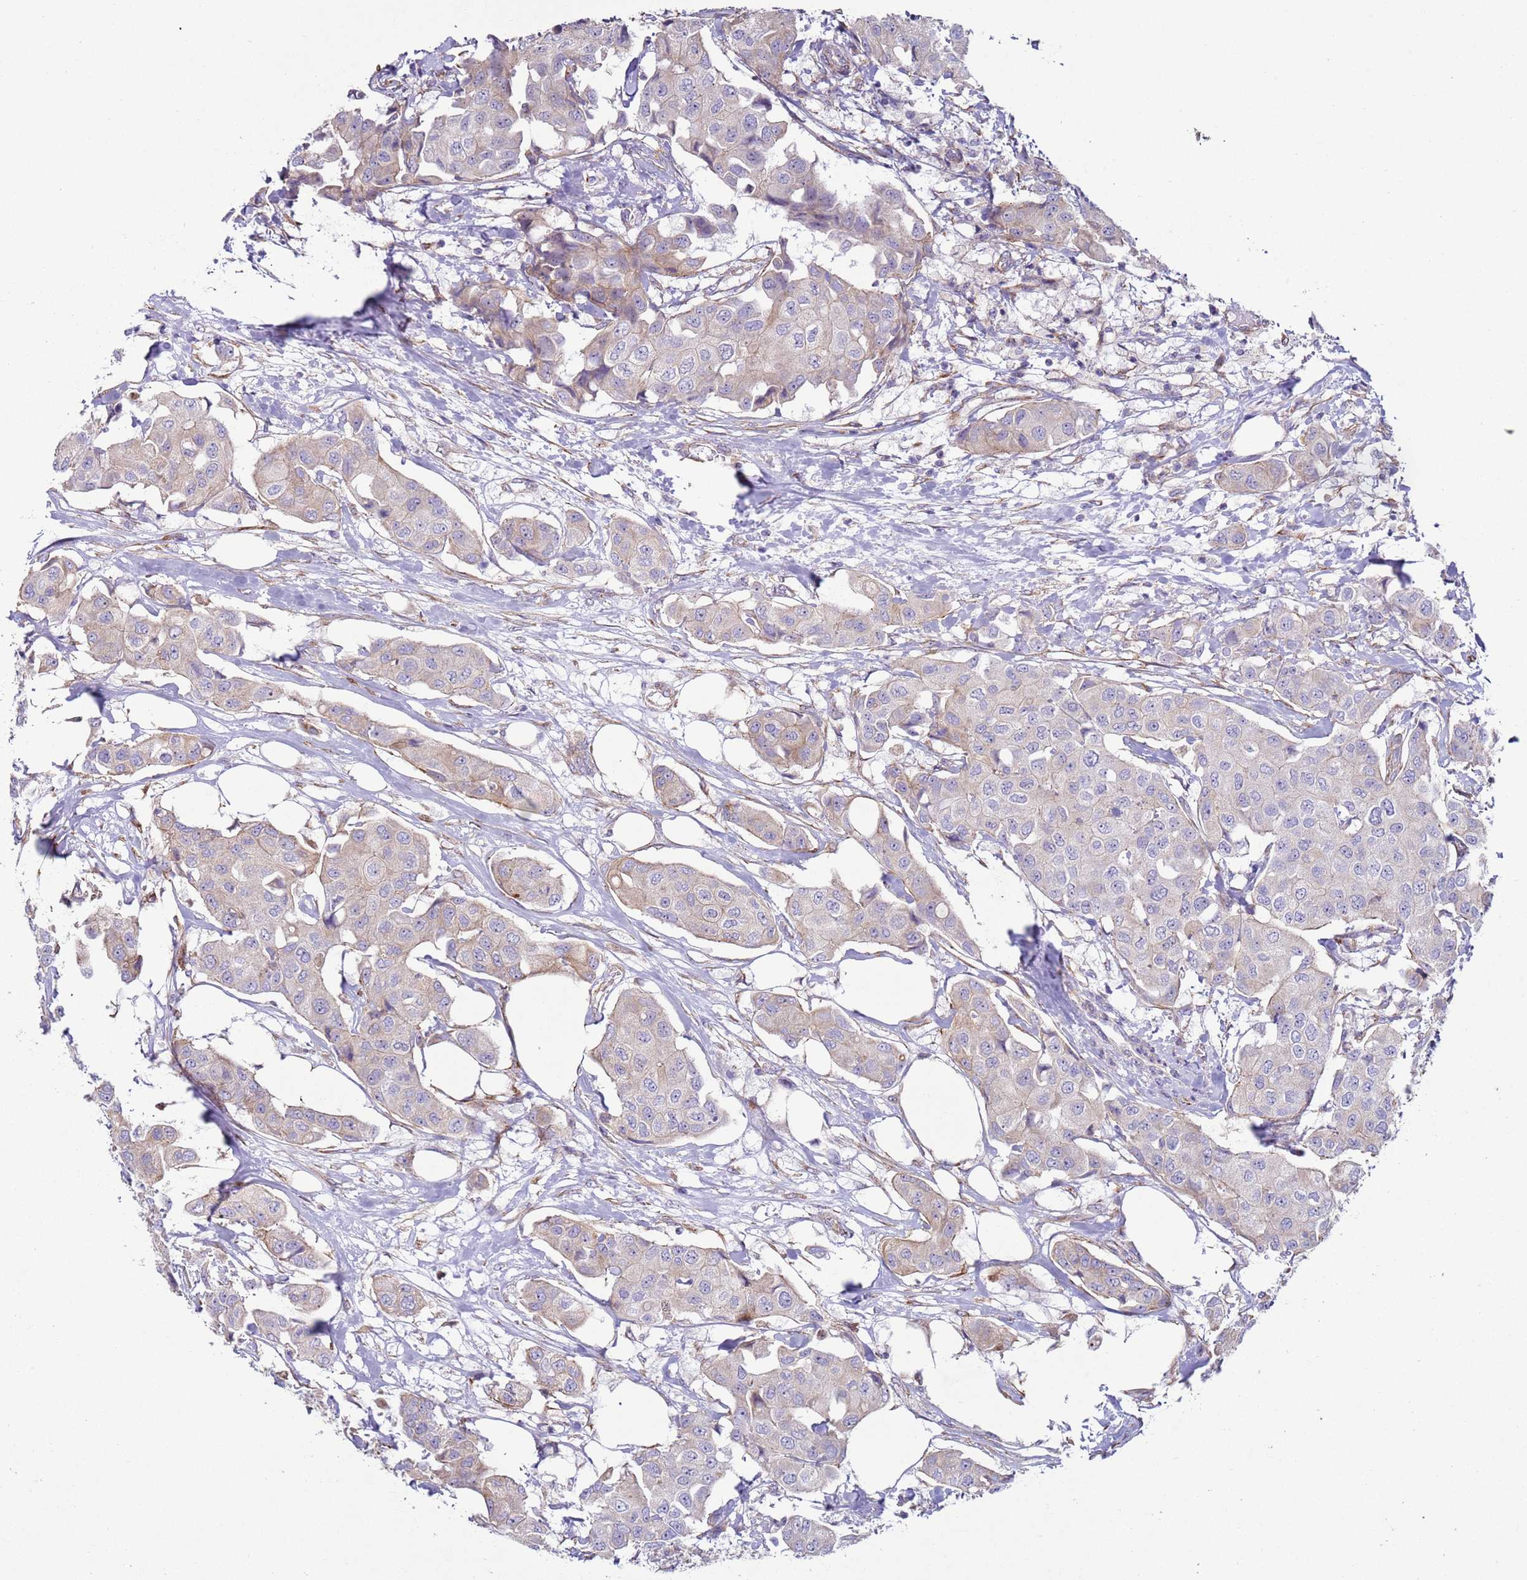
{"staining": {"intensity": "weak", "quantity": "<25%", "location": "cytoplasmic/membranous"}, "tissue": "breast cancer", "cell_type": "Tumor cells", "image_type": "cancer", "snomed": [{"axis": "morphology", "description": "Duct carcinoma"}, {"axis": "topography", "description": "Breast"}, {"axis": "topography", "description": "Lymph node"}], "caption": "Immunohistochemistry (IHC) micrograph of human breast cancer stained for a protein (brown), which demonstrates no positivity in tumor cells.", "gene": "HEATR1", "patient": {"sex": "female", "age": 80}}